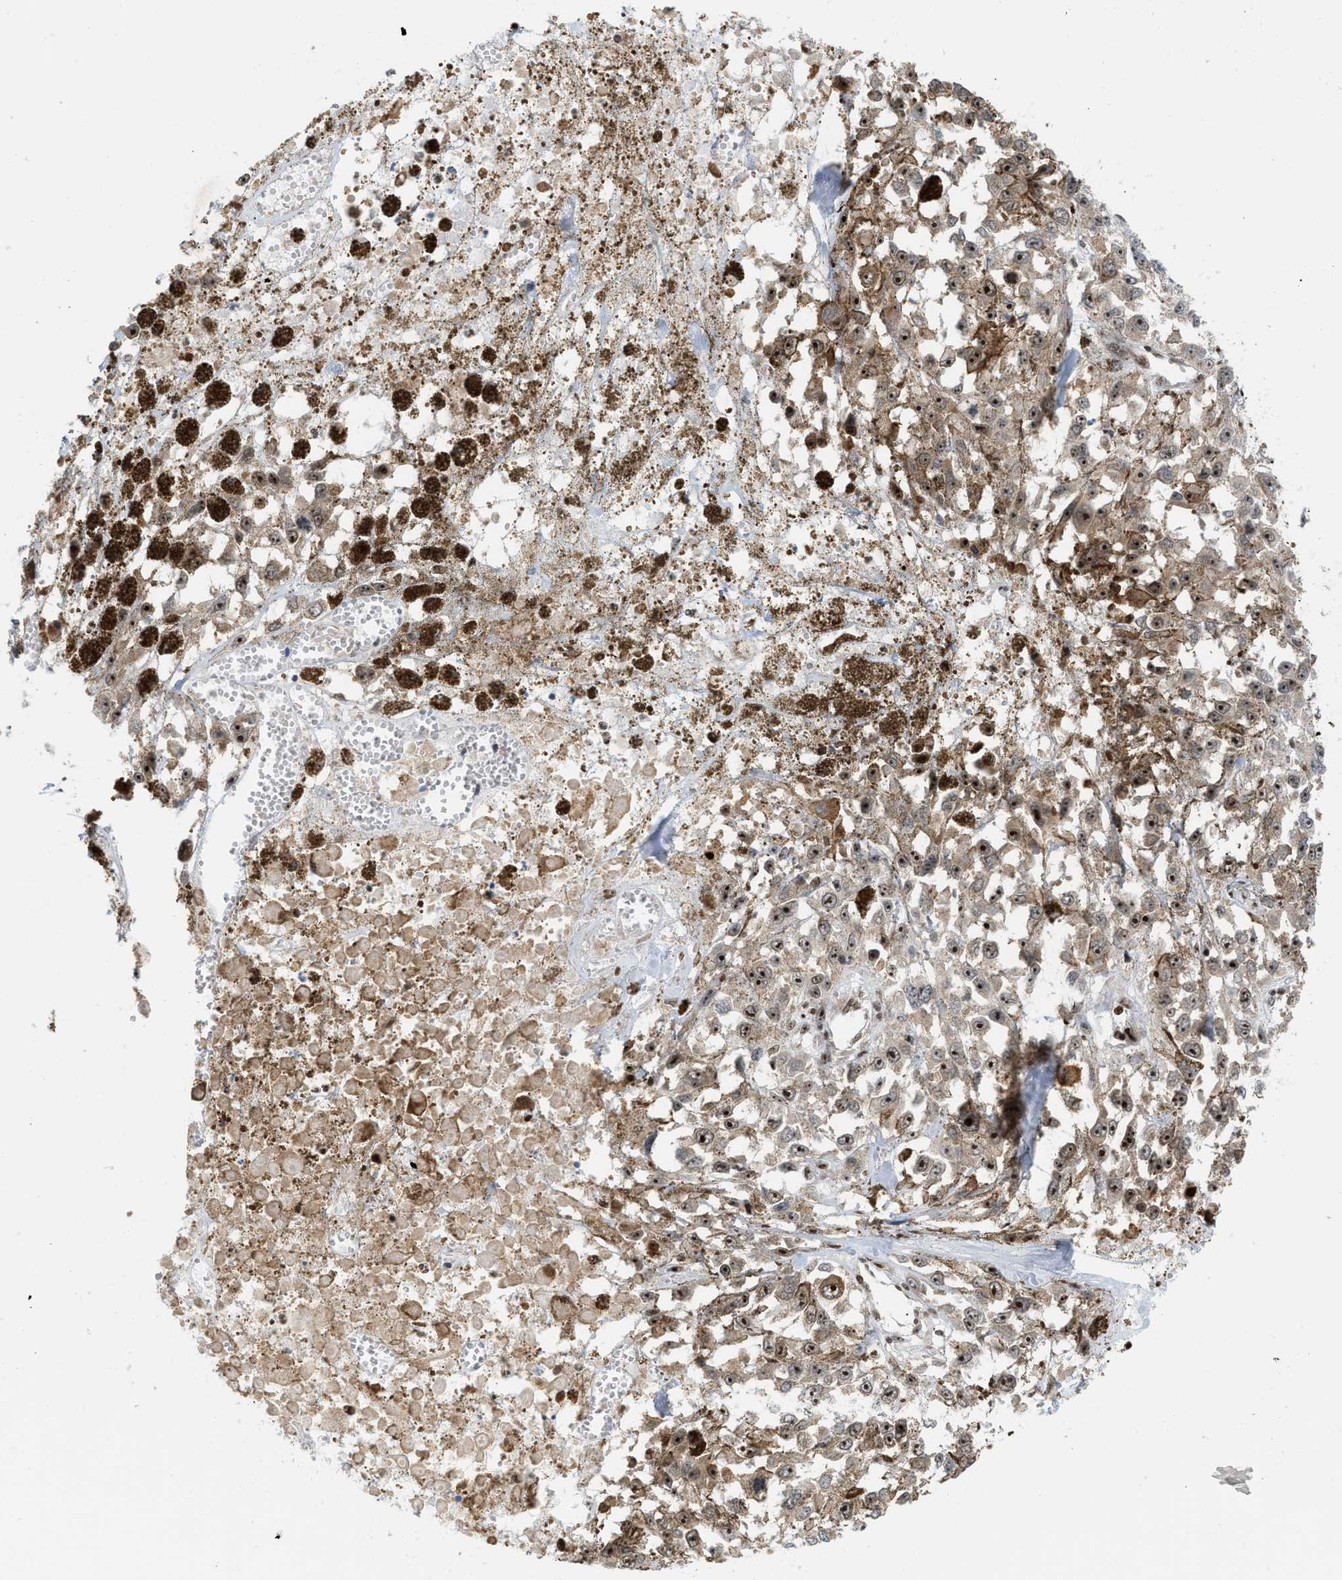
{"staining": {"intensity": "strong", "quantity": ">75%", "location": "nuclear"}, "tissue": "melanoma", "cell_type": "Tumor cells", "image_type": "cancer", "snomed": [{"axis": "morphology", "description": "Malignant melanoma, Metastatic site"}, {"axis": "topography", "description": "Lymph node"}], "caption": "High-magnification brightfield microscopy of melanoma stained with DAB (3,3'-diaminobenzidine) (brown) and counterstained with hematoxylin (blue). tumor cells exhibit strong nuclear positivity is identified in about>75% of cells.", "gene": "ZNF22", "patient": {"sex": "male", "age": 59}}